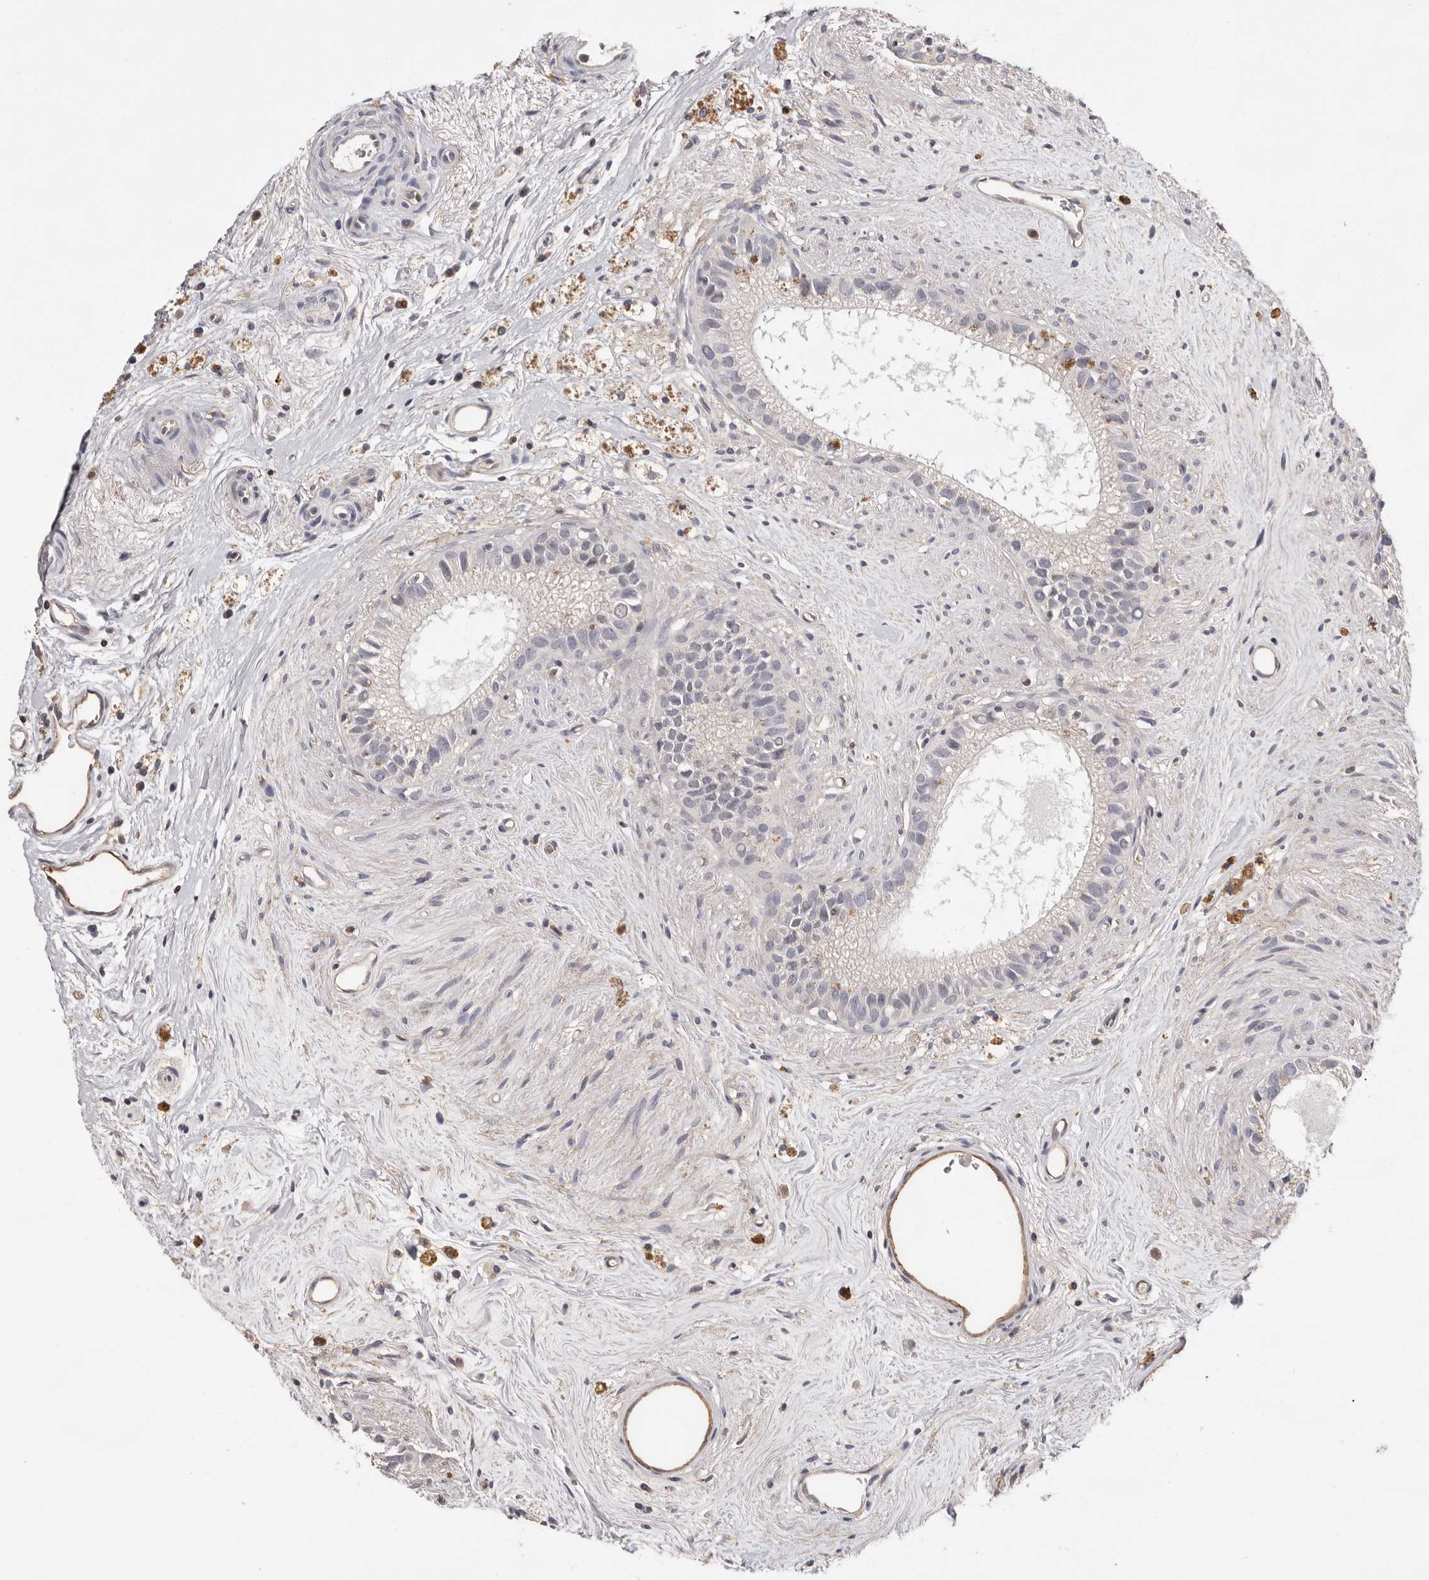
{"staining": {"intensity": "negative", "quantity": "none", "location": "none"}, "tissue": "epididymis", "cell_type": "Glandular cells", "image_type": "normal", "snomed": [{"axis": "morphology", "description": "Normal tissue, NOS"}, {"axis": "topography", "description": "Epididymis"}], "caption": "A high-resolution micrograph shows immunohistochemistry staining of normal epididymis, which exhibits no significant positivity in glandular cells. (DAB IHC with hematoxylin counter stain).", "gene": "MMACHC", "patient": {"sex": "male", "age": 80}}